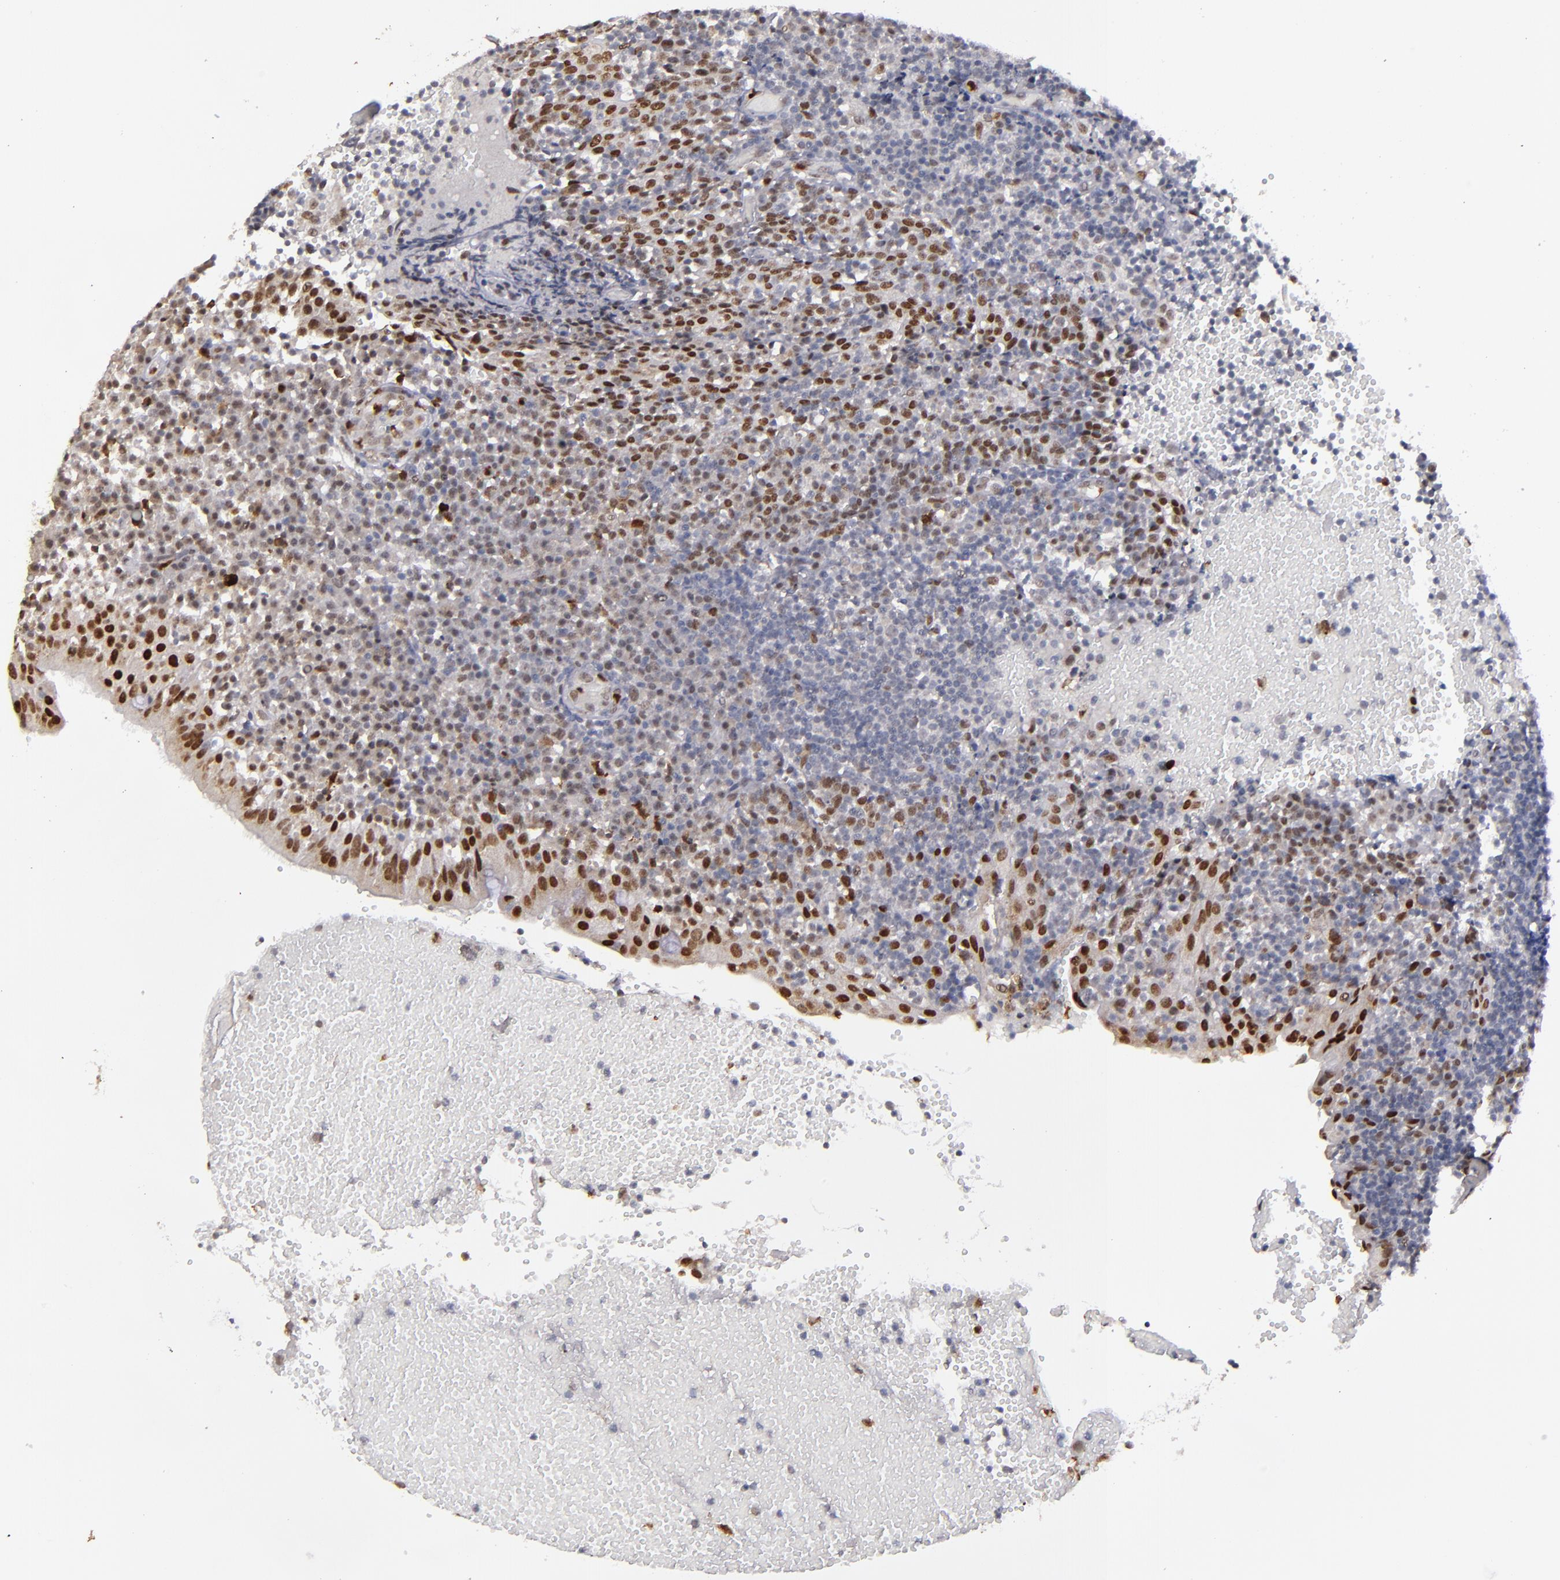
{"staining": {"intensity": "weak", "quantity": "<25%", "location": "cytoplasmic/membranous,nuclear"}, "tissue": "tonsil", "cell_type": "Germinal center cells", "image_type": "normal", "snomed": [{"axis": "morphology", "description": "Normal tissue, NOS"}, {"axis": "topography", "description": "Tonsil"}], "caption": "A histopathology image of tonsil stained for a protein shows no brown staining in germinal center cells. (IHC, brightfield microscopy, high magnification).", "gene": "RREB1", "patient": {"sex": "female", "age": 40}}